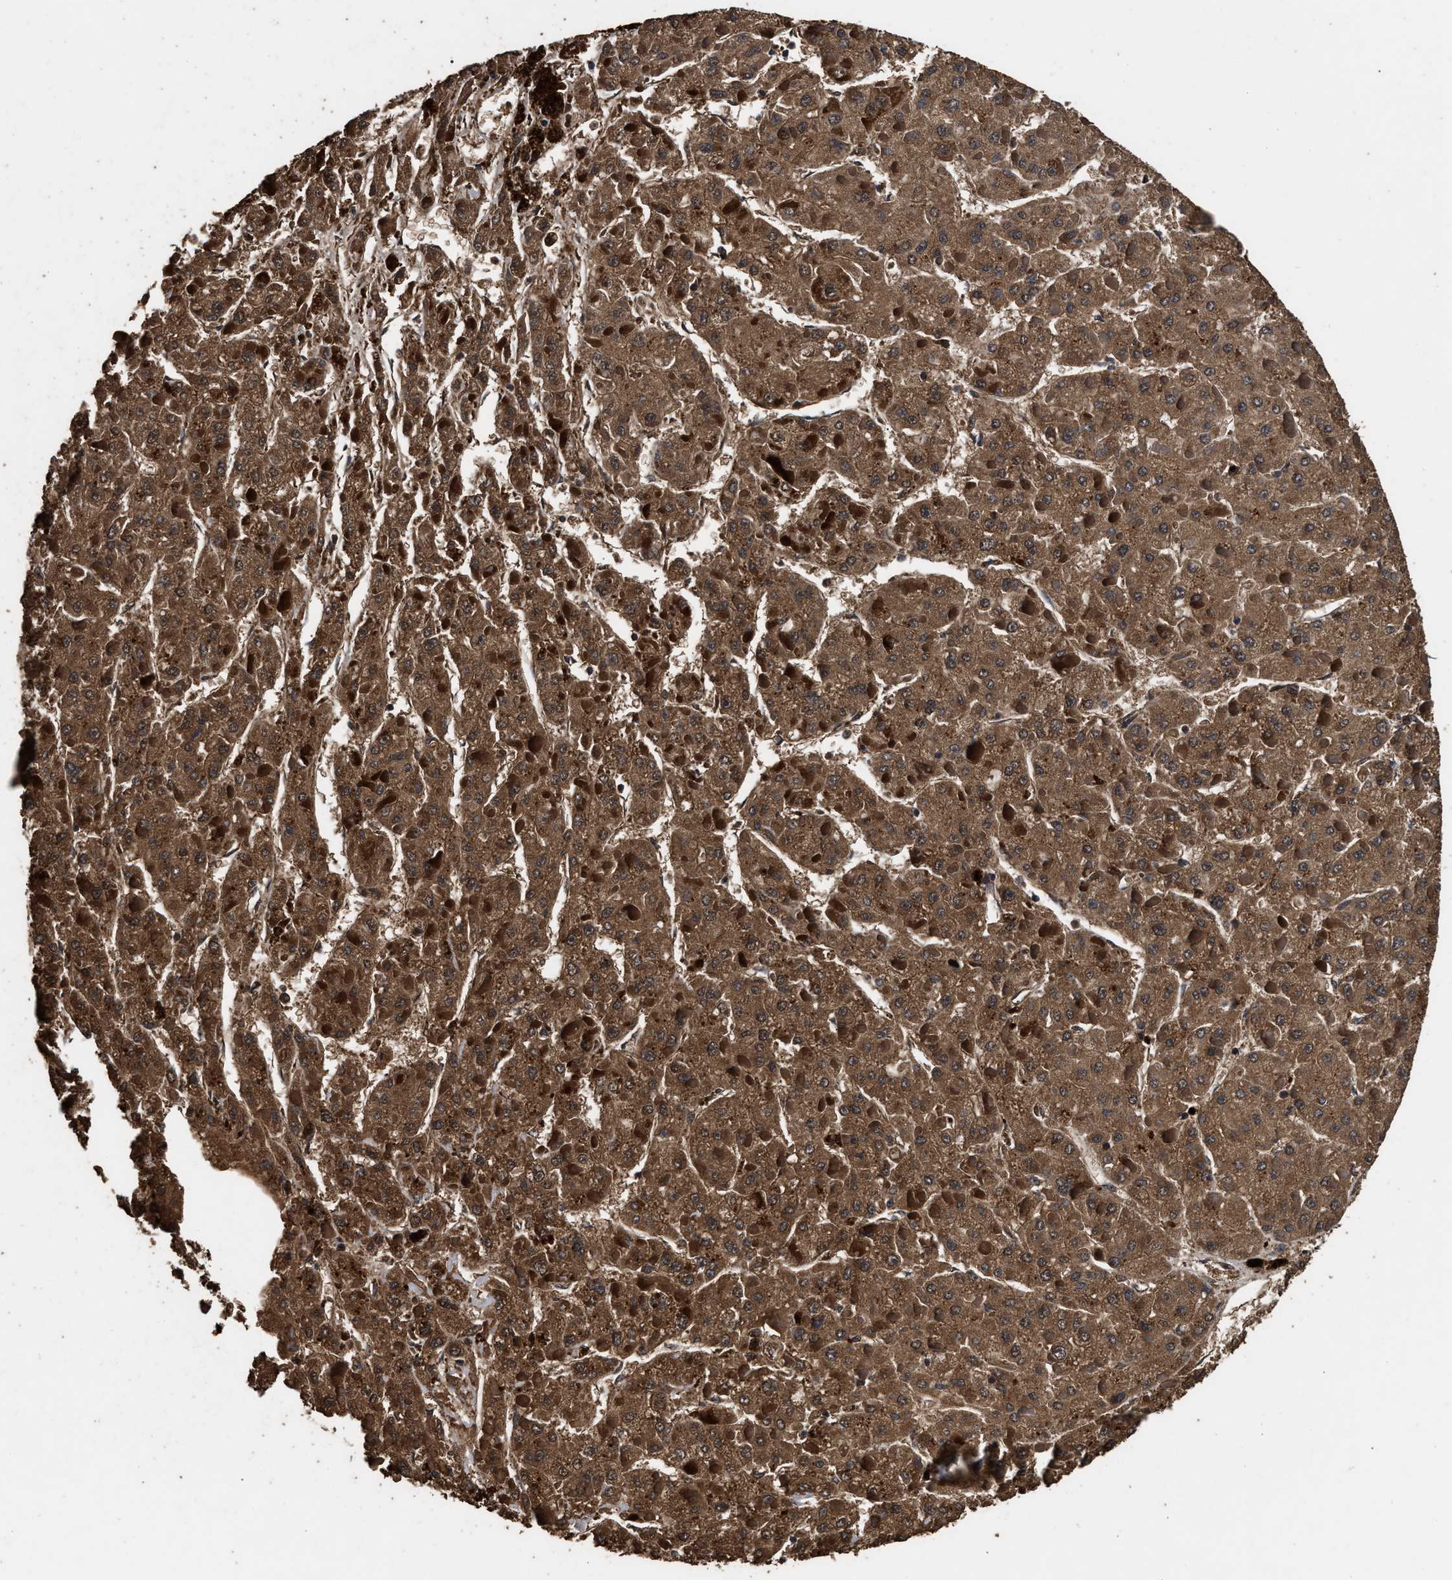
{"staining": {"intensity": "moderate", "quantity": ">75%", "location": "cytoplasmic/membranous"}, "tissue": "liver cancer", "cell_type": "Tumor cells", "image_type": "cancer", "snomed": [{"axis": "morphology", "description": "Carcinoma, Hepatocellular, NOS"}, {"axis": "topography", "description": "Liver"}], "caption": "Immunohistochemistry (IHC) (DAB (3,3'-diaminobenzidine)) staining of human liver hepatocellular carcinoma displays moderate cytoplasmic/membranous protein positivity in about >75% of tumor cells. The staining is performed using DAB (3,3'-diaminobenzidine) brown chromogen to label protein expression. The nuclei are counter-stained blue using hematoxylin.", "gene": "KYAT1", "patient": {"sex": "female", "age": 73}}